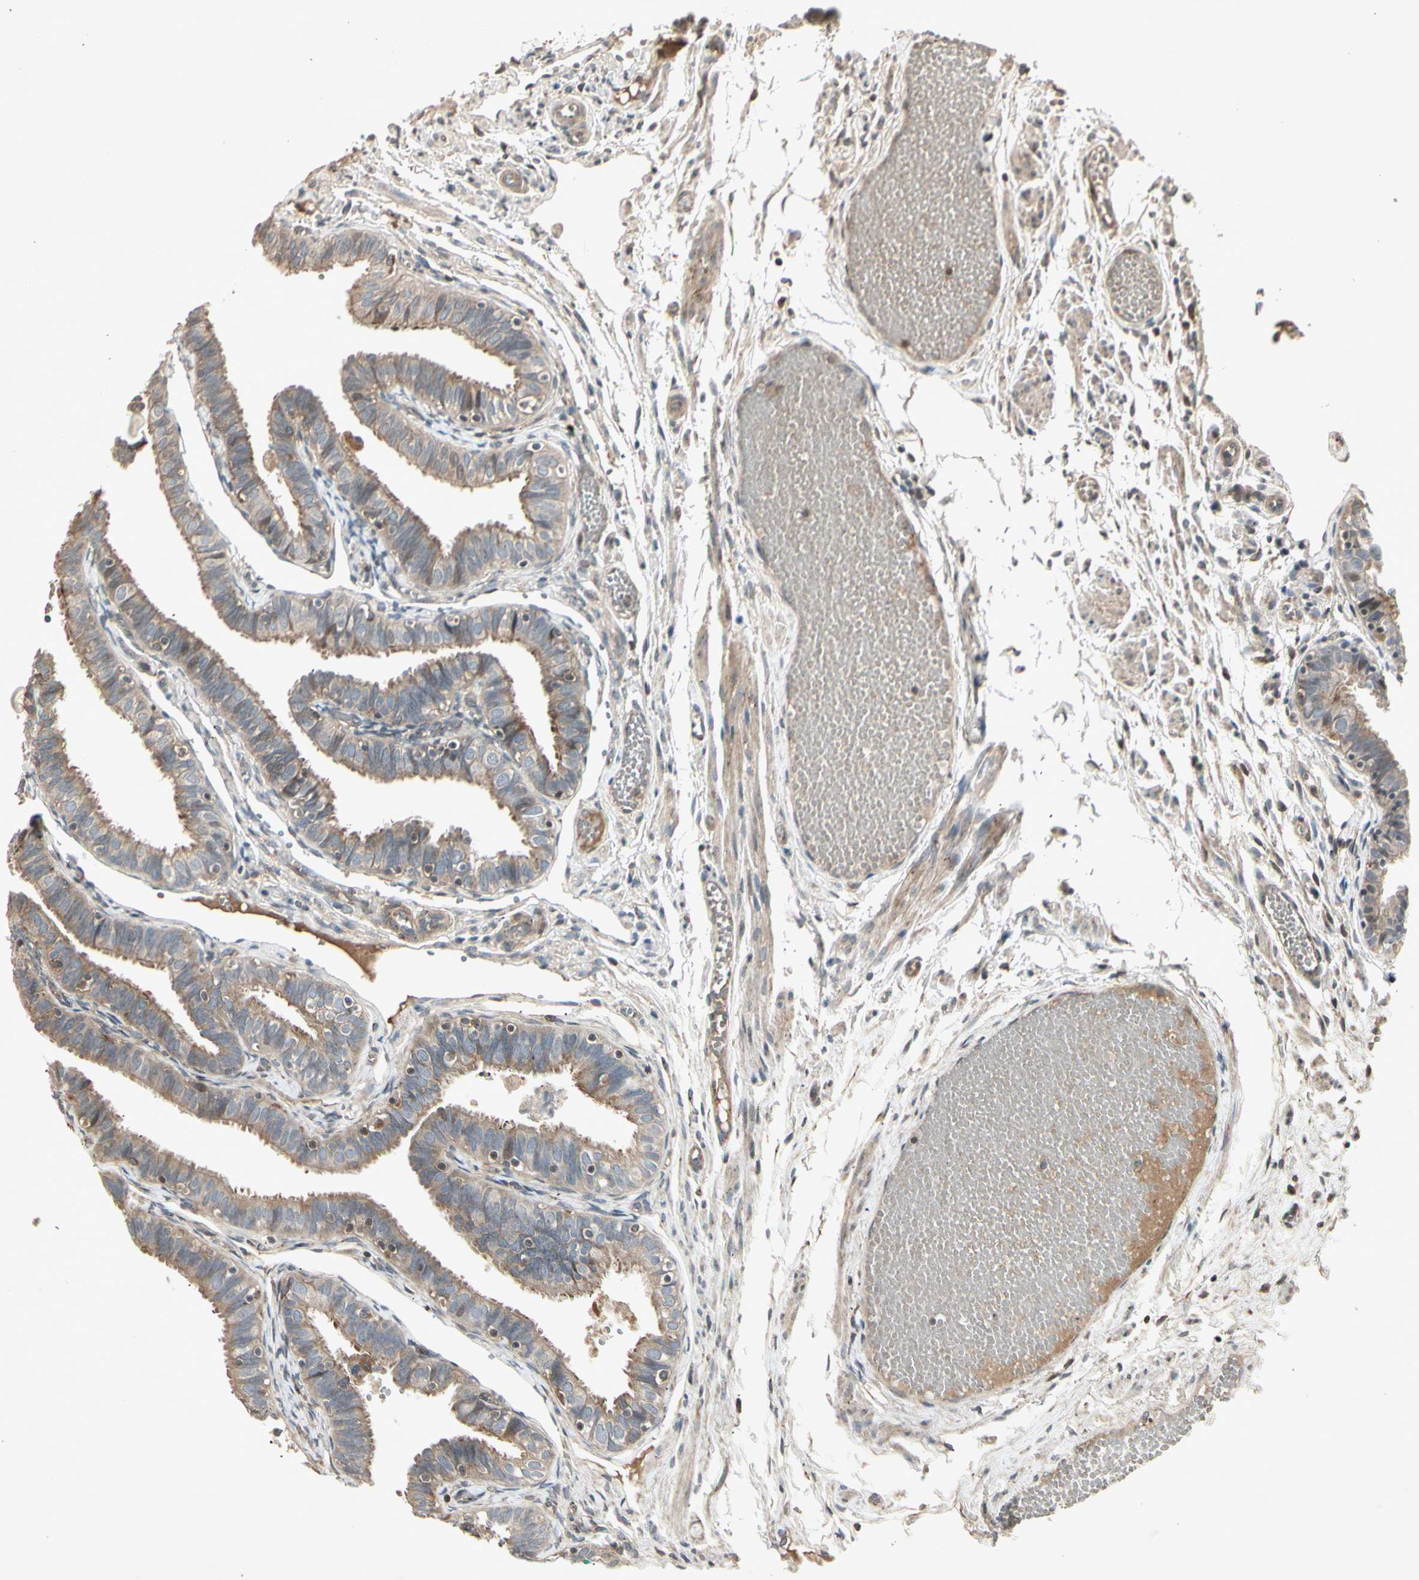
{"staining": {"intensity": "weak", "quantity": ">75%", "location": "cytoplasmic/membranous"}, "tissue": "fallopian tube", "cell_type": "Glandular cells", "image_type": "normal", "snomed": [{"axis": "morphology", "description": "Normal tissue, NOS"}, {"axis": "topography", "description": "Fallopian tube"}], "caption": "Immunohistochemistry micrograph of unremarkable fallopian tube: human fallopian tube stained using IHC reveals low levels of weak protein expression localized specifically in the cytoplasmic/membranous of glandular cells, appearing as a cytoplasmic/membranous brown color.", "gene": "TEK", "patient": {"sex": "female", "age": 46}}